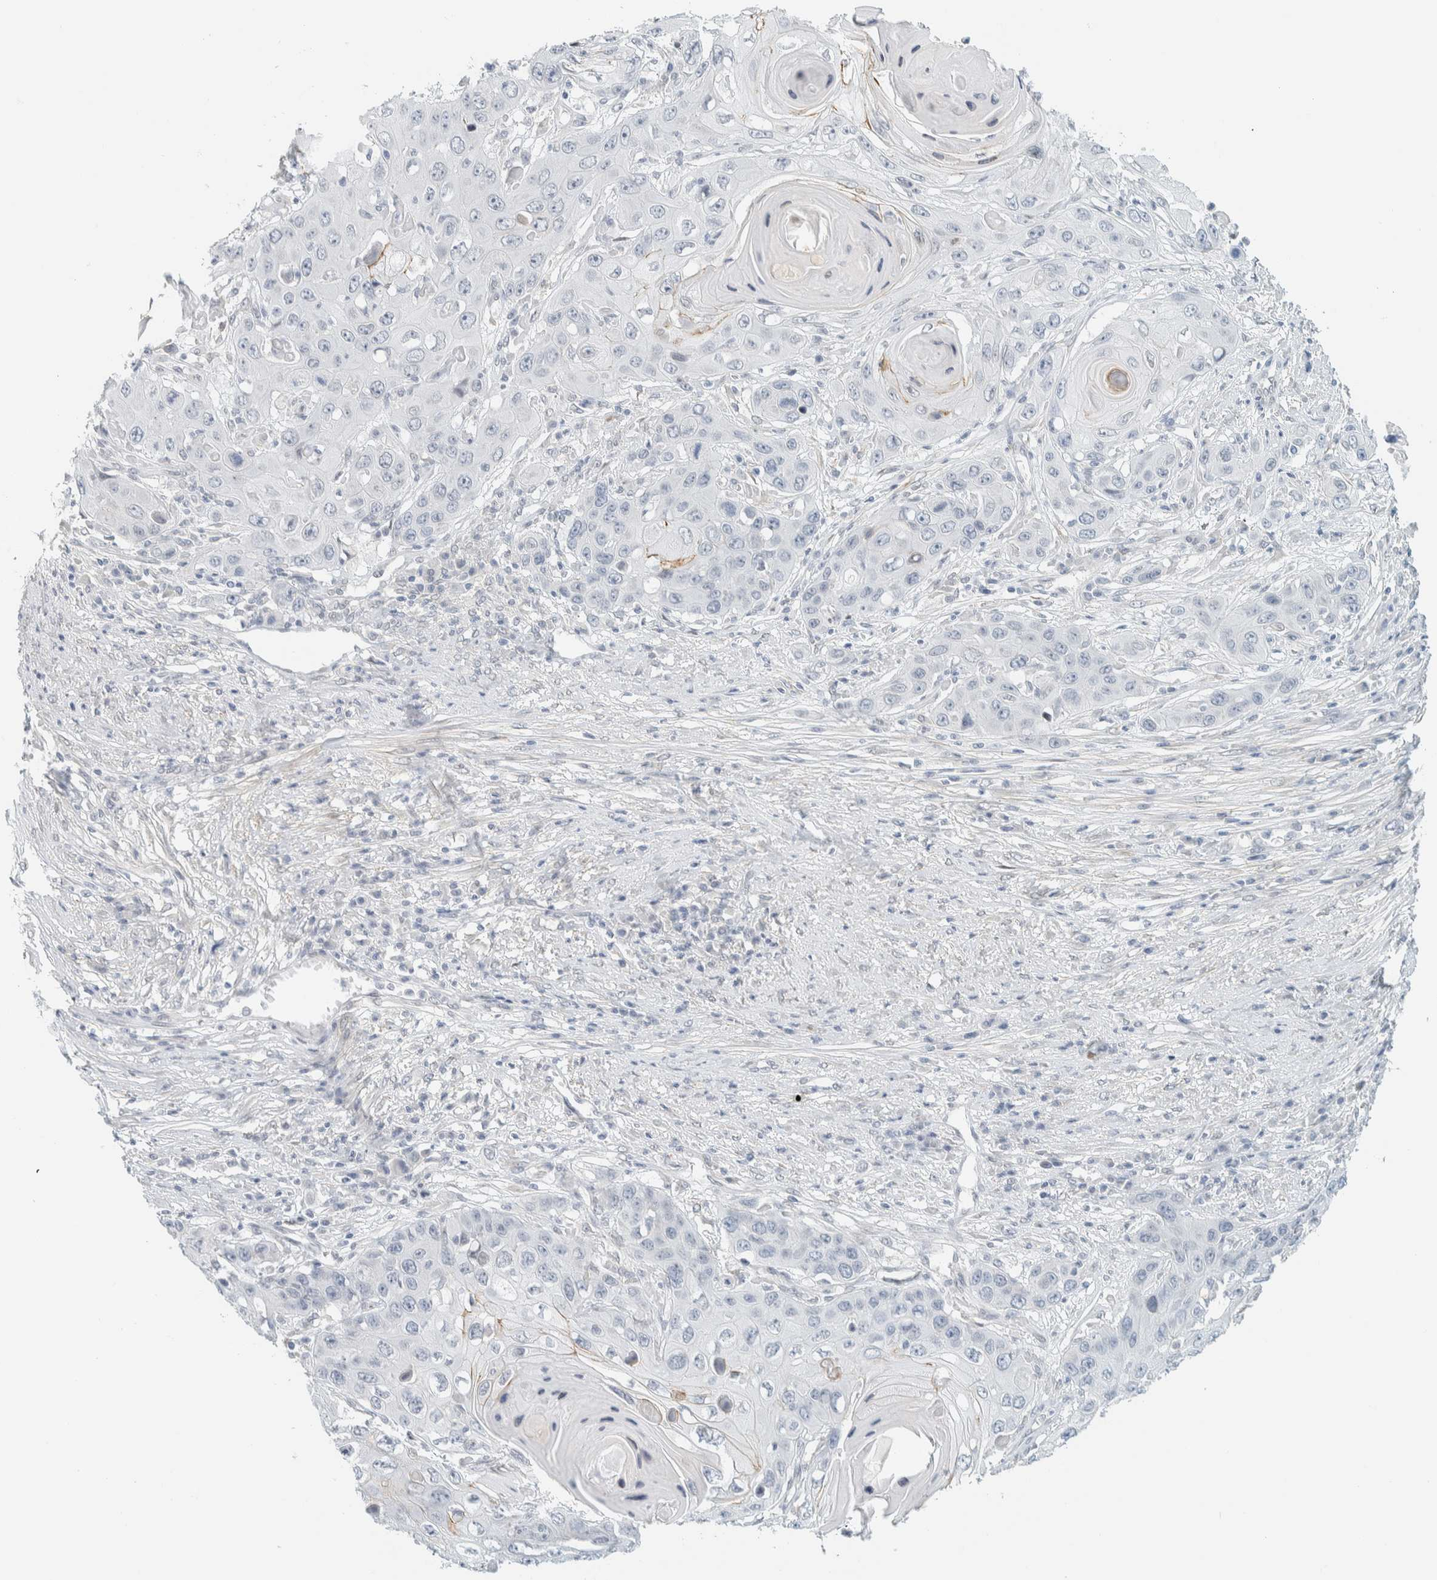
{"staining": {"intensity": "negative", "quantity": "none", "location": "none"}, "tissue": "skin cancer", "cell_type": "Tumor cells", "image_type": "cancer", "snomed": [{"axis": "morphology", "description": "Squamous cell carcinoma, NOS"}, {"axis": "topography", "description": "Skin"}], "caption": "DAB immunohistochemical staining of human skin cancer (squamous cell carcinoma) displays no significant expression in tumor cells.", "gene": "C1QTNF12", "patient": {"sex": "male", "age": 55}}